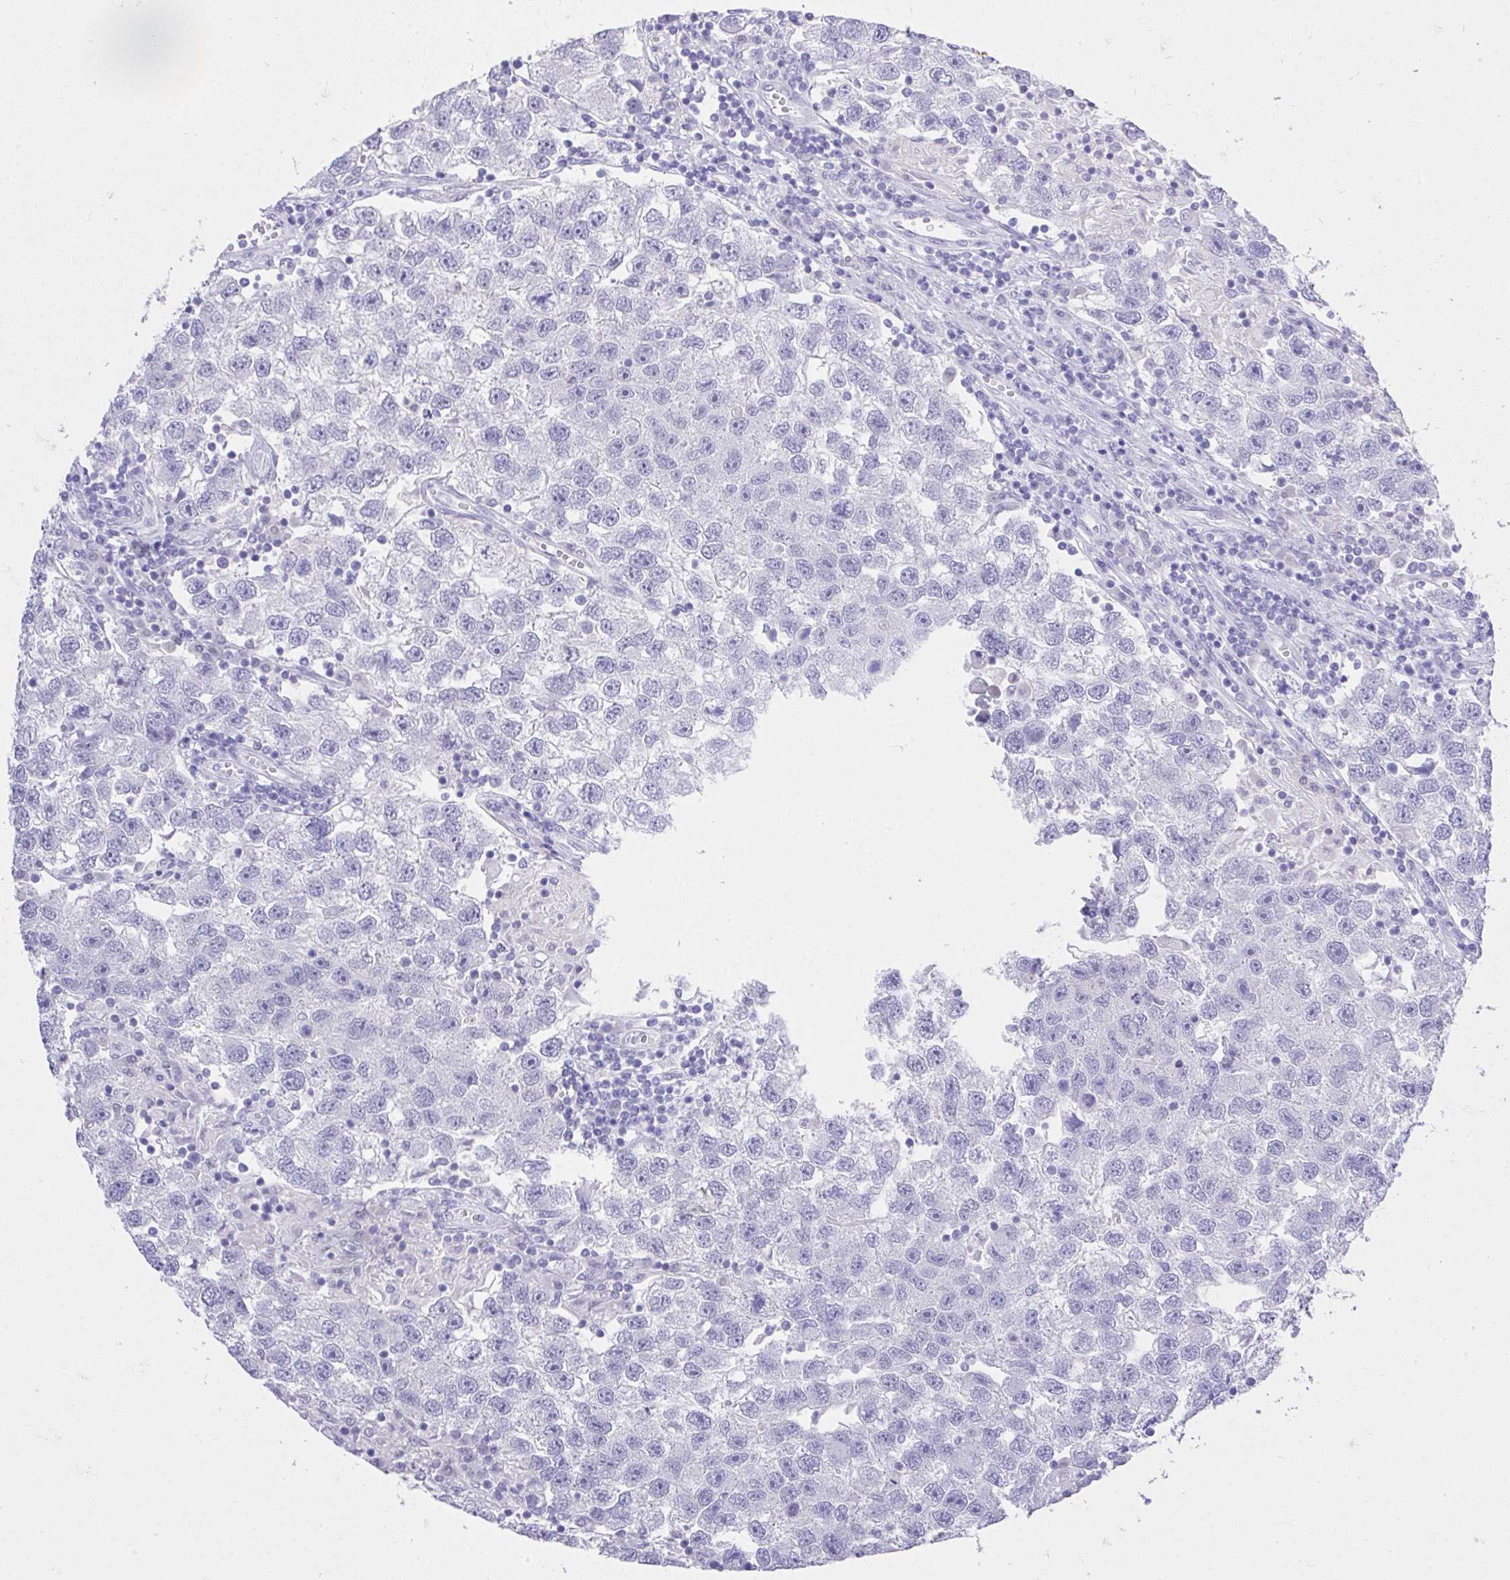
{"staining": {"intensity": "negative", "quantity": "none", "location": "none"}, "tissue": "testis cancer", "cell_type": "Tumor cells", "image_type": "cancer", "snomed": [{"axis": "morphology", "description": "Seminoma, NOS"}, {"axis": "topography", "description": "Testis"}], "caption": "The histopathology image shows no significant expression in tumor cells of testis cancer. (Brightfield microscopy of DAB immunohistochemistry at high magnification).", "gene": "MS4A12", "patient": {"sex": "male", "age": 26}}